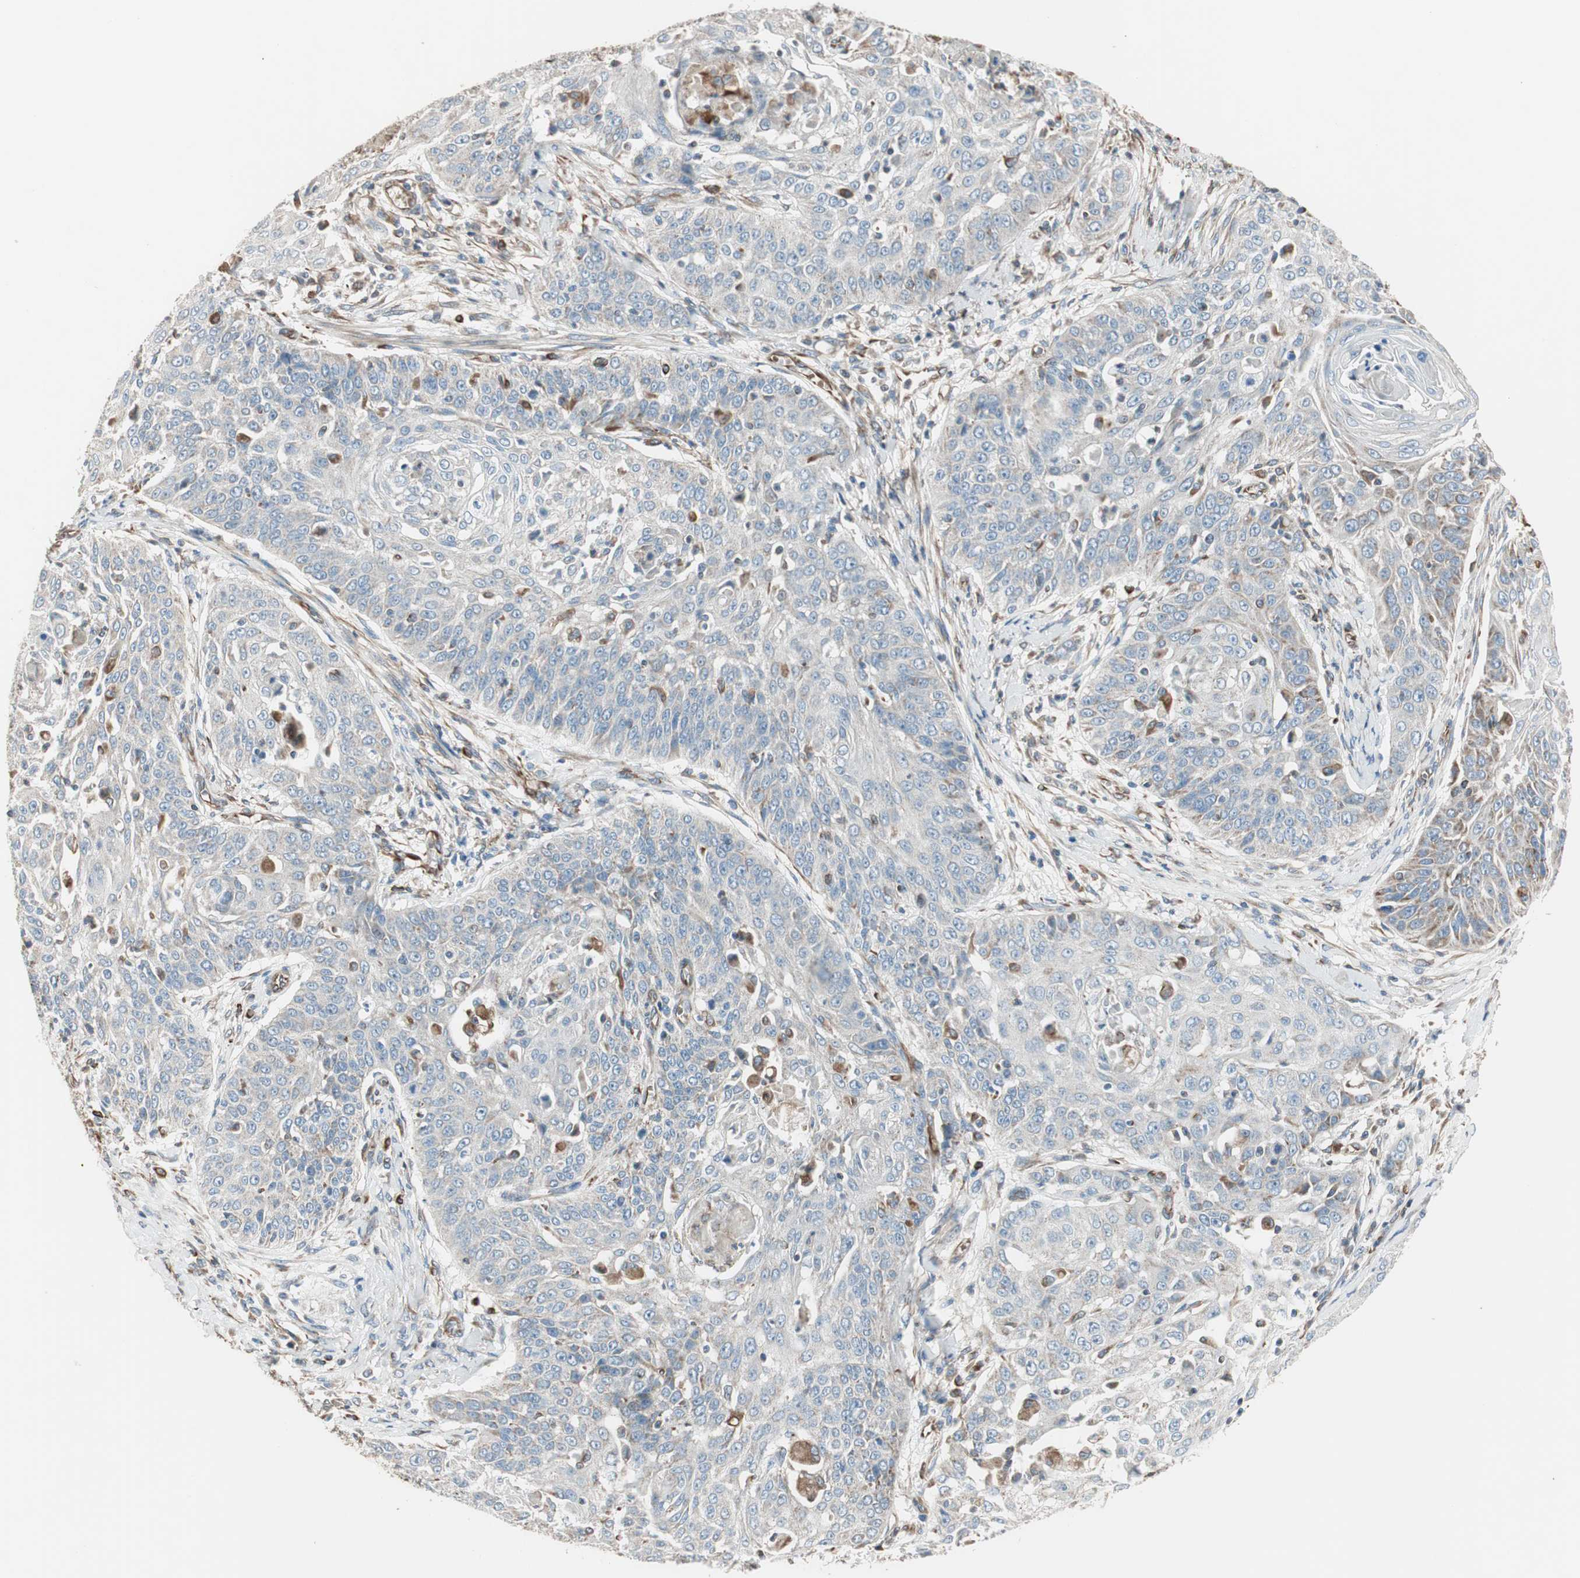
{"staining": {"intensity": "weak", "quantity": "<25%", "location": "cytoplasmic/membranous"}, "tissue": "cervical cancer", "cell_type": "Tumor cells", "image_type": "cancer", "snomed": [{"axis": "morphology", "description": "Squamous cell carcinoma, NOS"}, {"axis": "topography", "description": "Cervix"}], "caption": "A high-resolution photomicrograph shows immunohistochemistry (IHC) staining of cervical cancer, which shows no significant positivity in tumor cells.", "gene": "SRCIN1", "patient": {"sex": "female", "age": 64}}